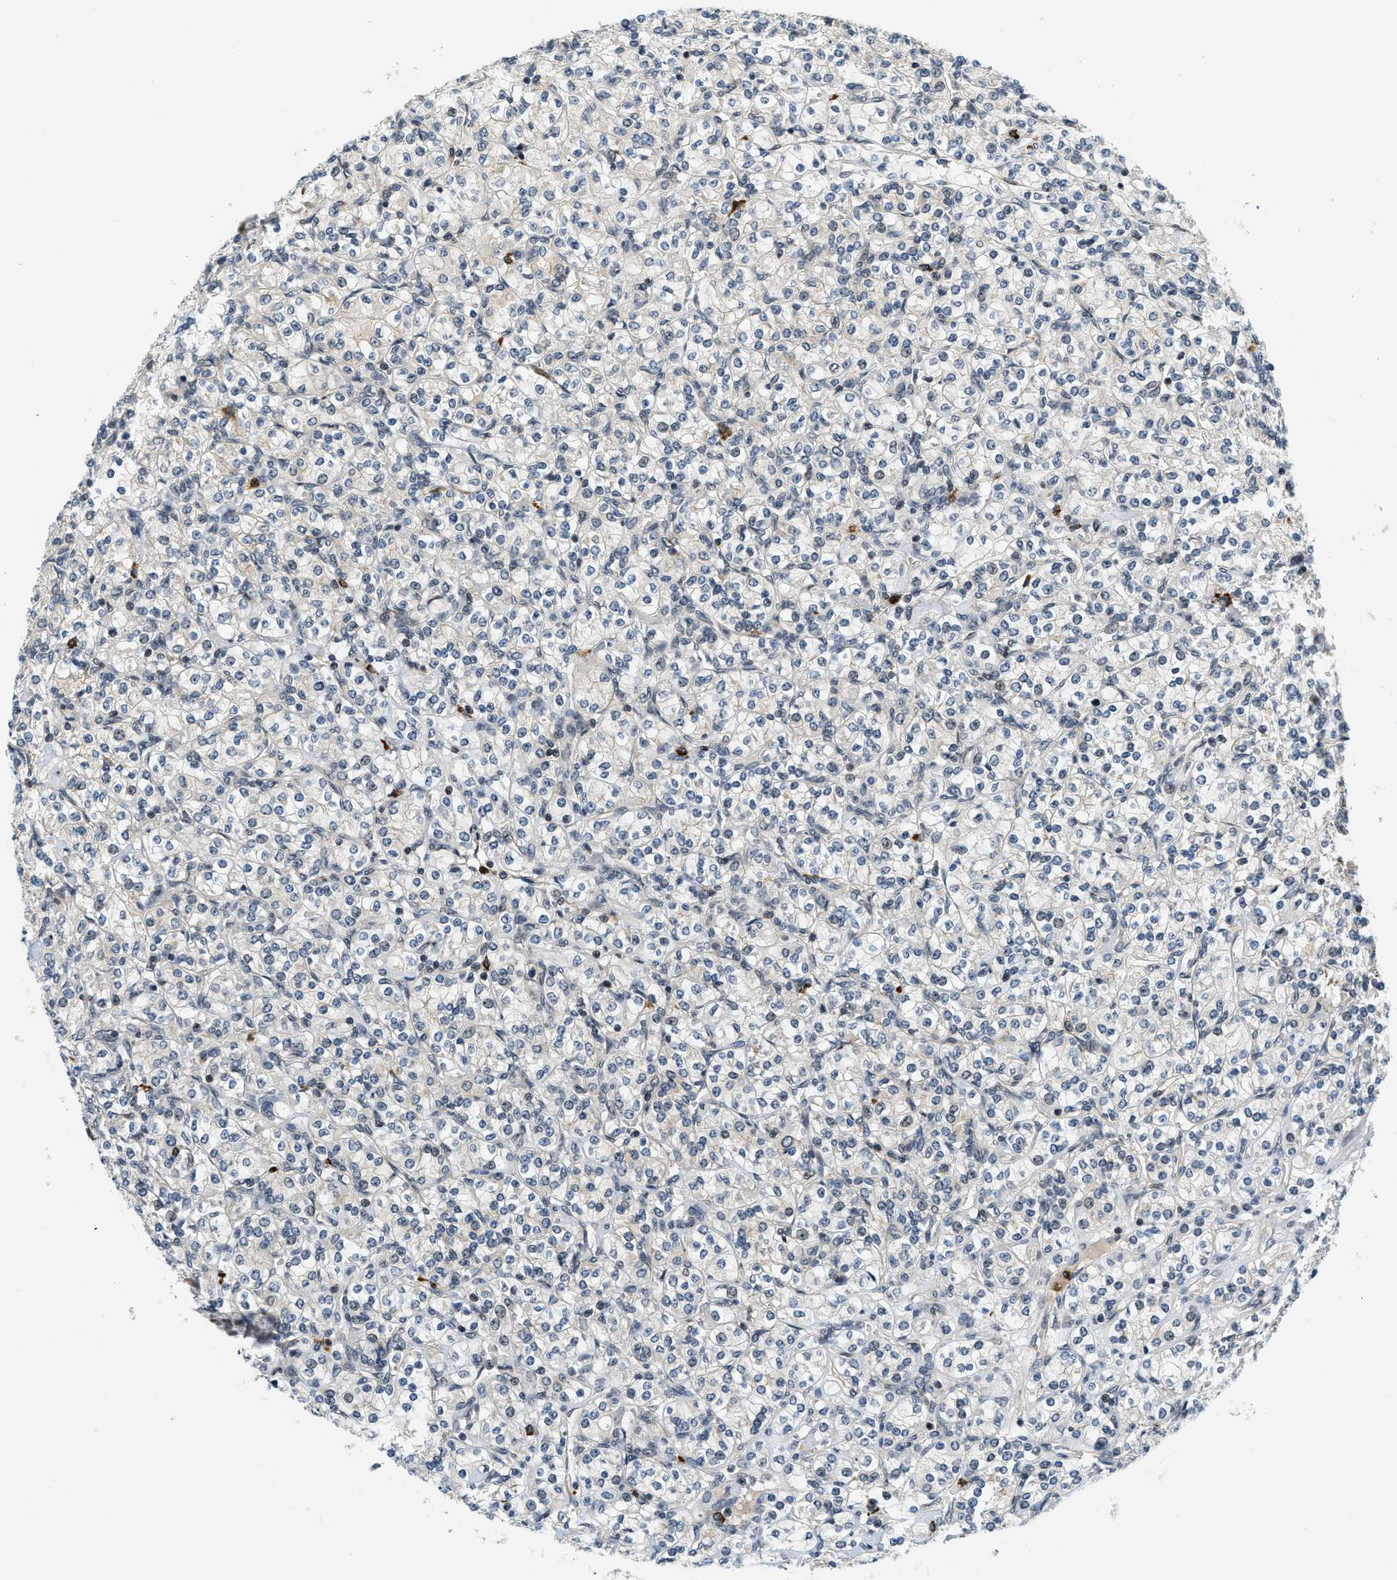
{"staining": {"intensity": "negative", "quantity": "none", "location": "none"}, "tissue": "renal cancer", "cell_type": "Tumor cells", "image_type": "cancer", "snomed": [{"axis": "morphology", "description": "Adenocarcinoma, NOS"}, {"axis": "topography", "description": "Kidney"}], "caption": "Tumor cells are negative for protein expression in human renal adenocarcinoma.", "gene": "KMT2A", "patient": {"sex": "male", "age": 77}}